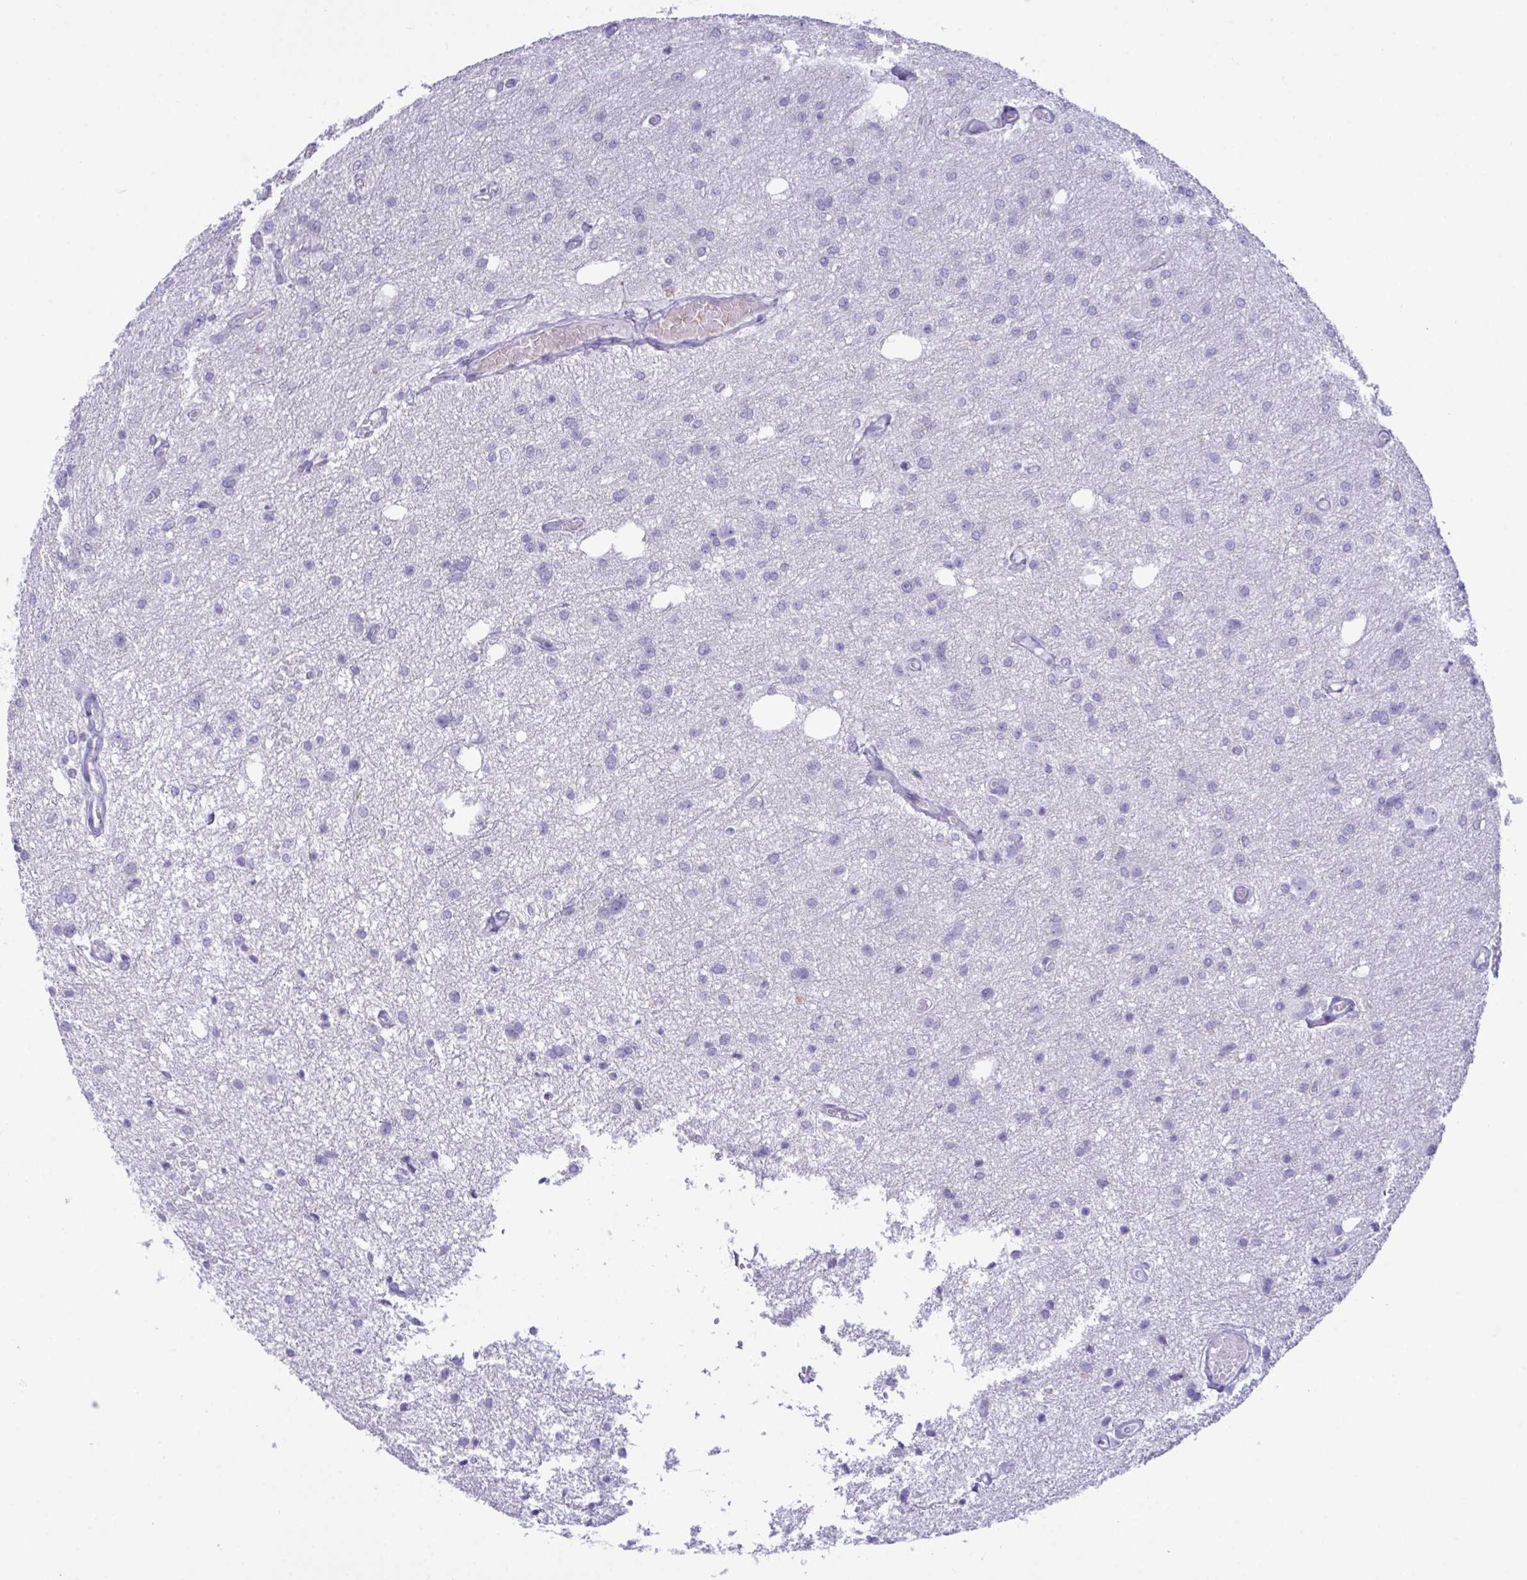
{"staining": {"intensity": "negative", "quantity": "none", "location": "none"}, "tissue": "glioma", "cell_type": "Tumor cells", "image_type": "cancer", "snomed": [{"axis": "morphology", "description": "Glioma, malignant, Low grade"}, {"axis": "topography", "description": "Brain"}], "caption": "Tumor cells are negative for protein expression in human glioma.", "gene": "BBS1", "patient": {"sex": "male", "age": 26}}